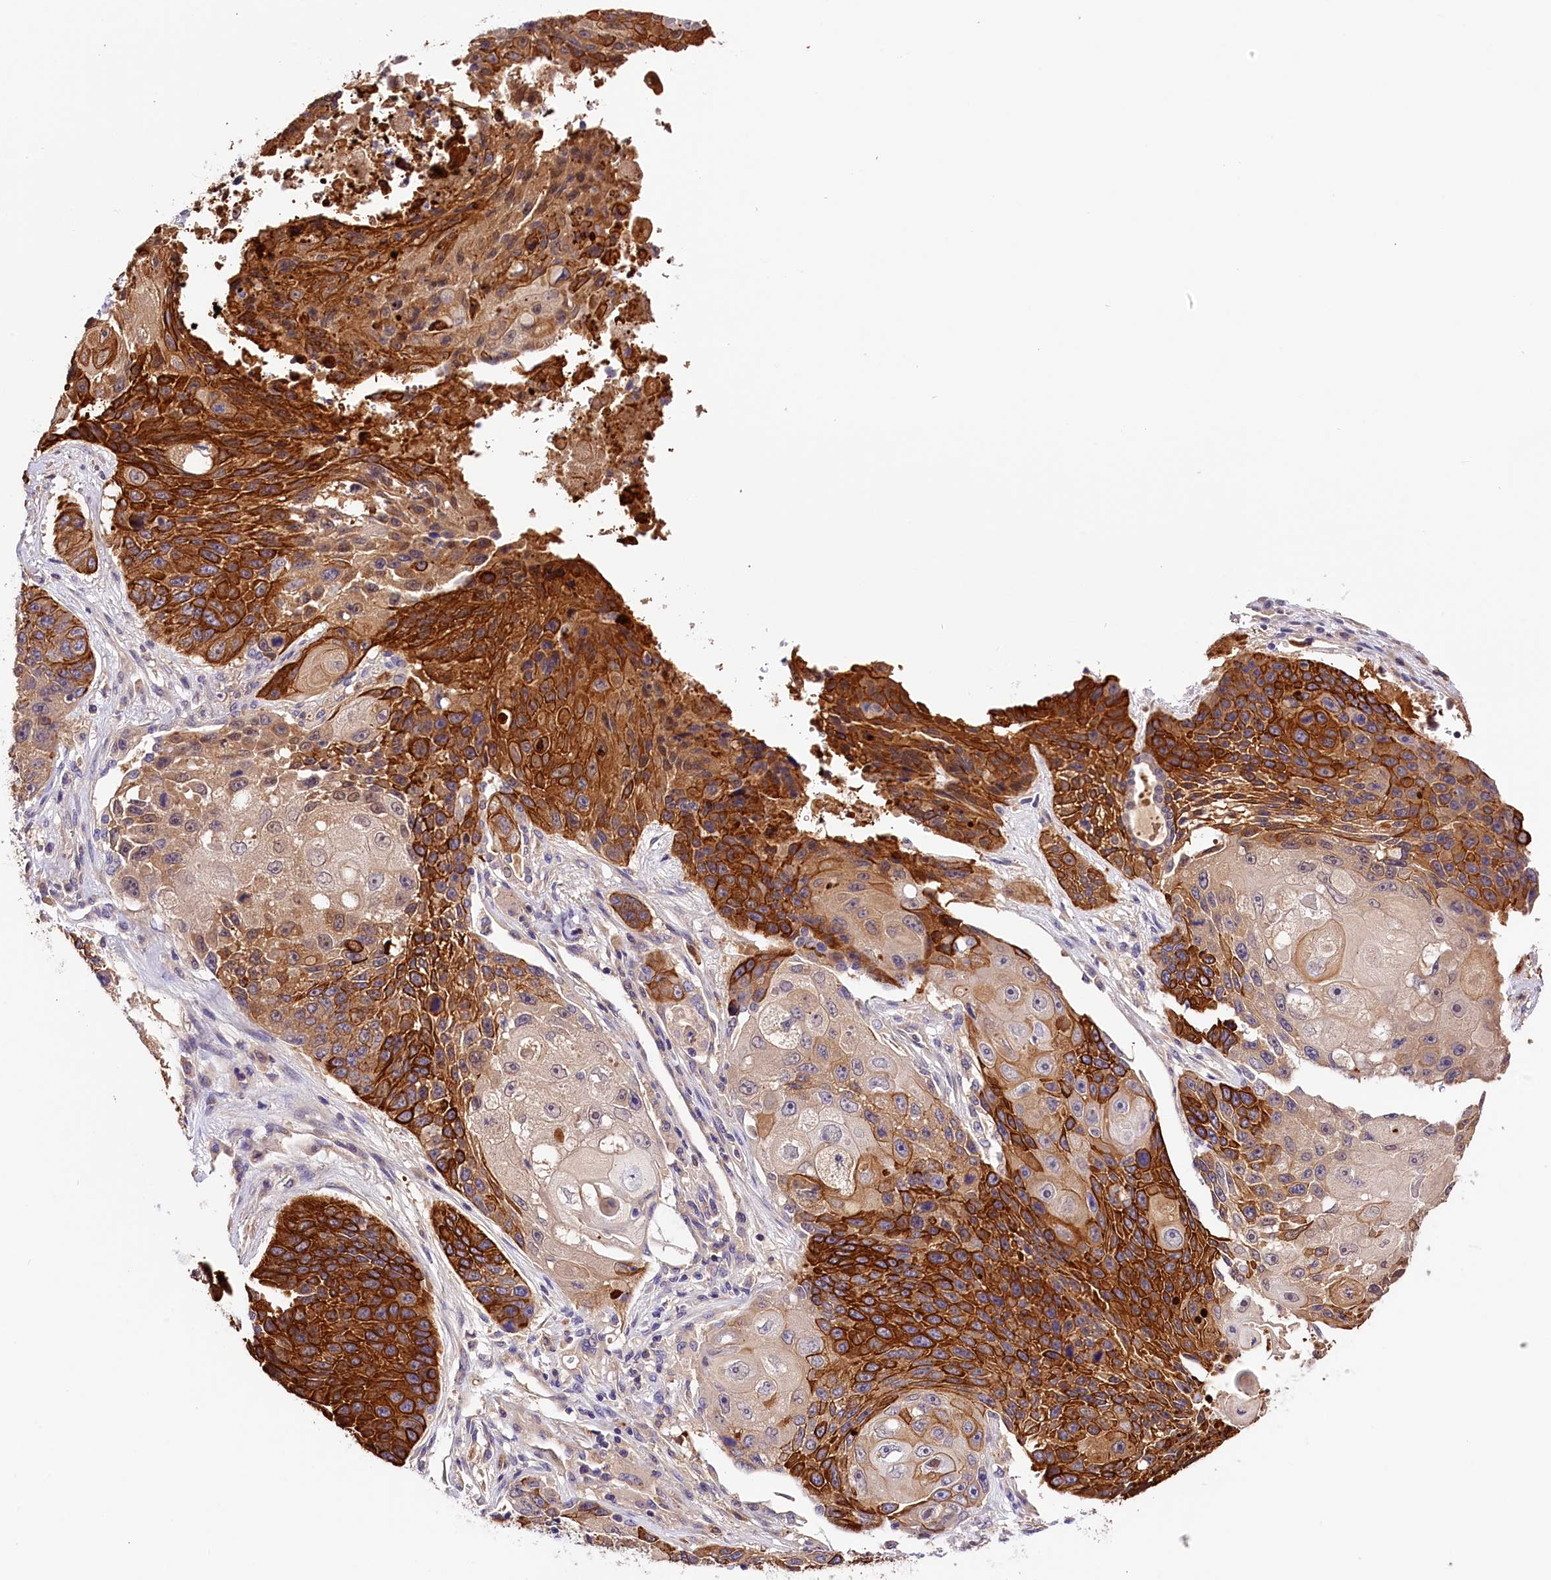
{"staining": {"intensity": "strong", "quantity": "25%-75%", "location": "cytoplasmic/membranous"}, "tissue": "lung cancer", "cell_type": "Tumor cells", "image_type": "cancer", "snomed": [{"axis": "morphology", "description": "Squamous cell carcinoma, NOS"}, {"axis": "topography", "description": "Lung"}], "caption": "IHC staining of lung cancer (squamous cell carcinoma), which shows high levels of strong cytoplasmic/membranous positivity in about 25%-75% of tumor cells indicating strong cytoplasmic/membranous protein staining. The staining was performed using DAB (brown) for protein detection and nuclei were counterstained in hematoxylin (blue).", "gene": "ARMC6", "patient": {"sex": "male", "age": 61}}